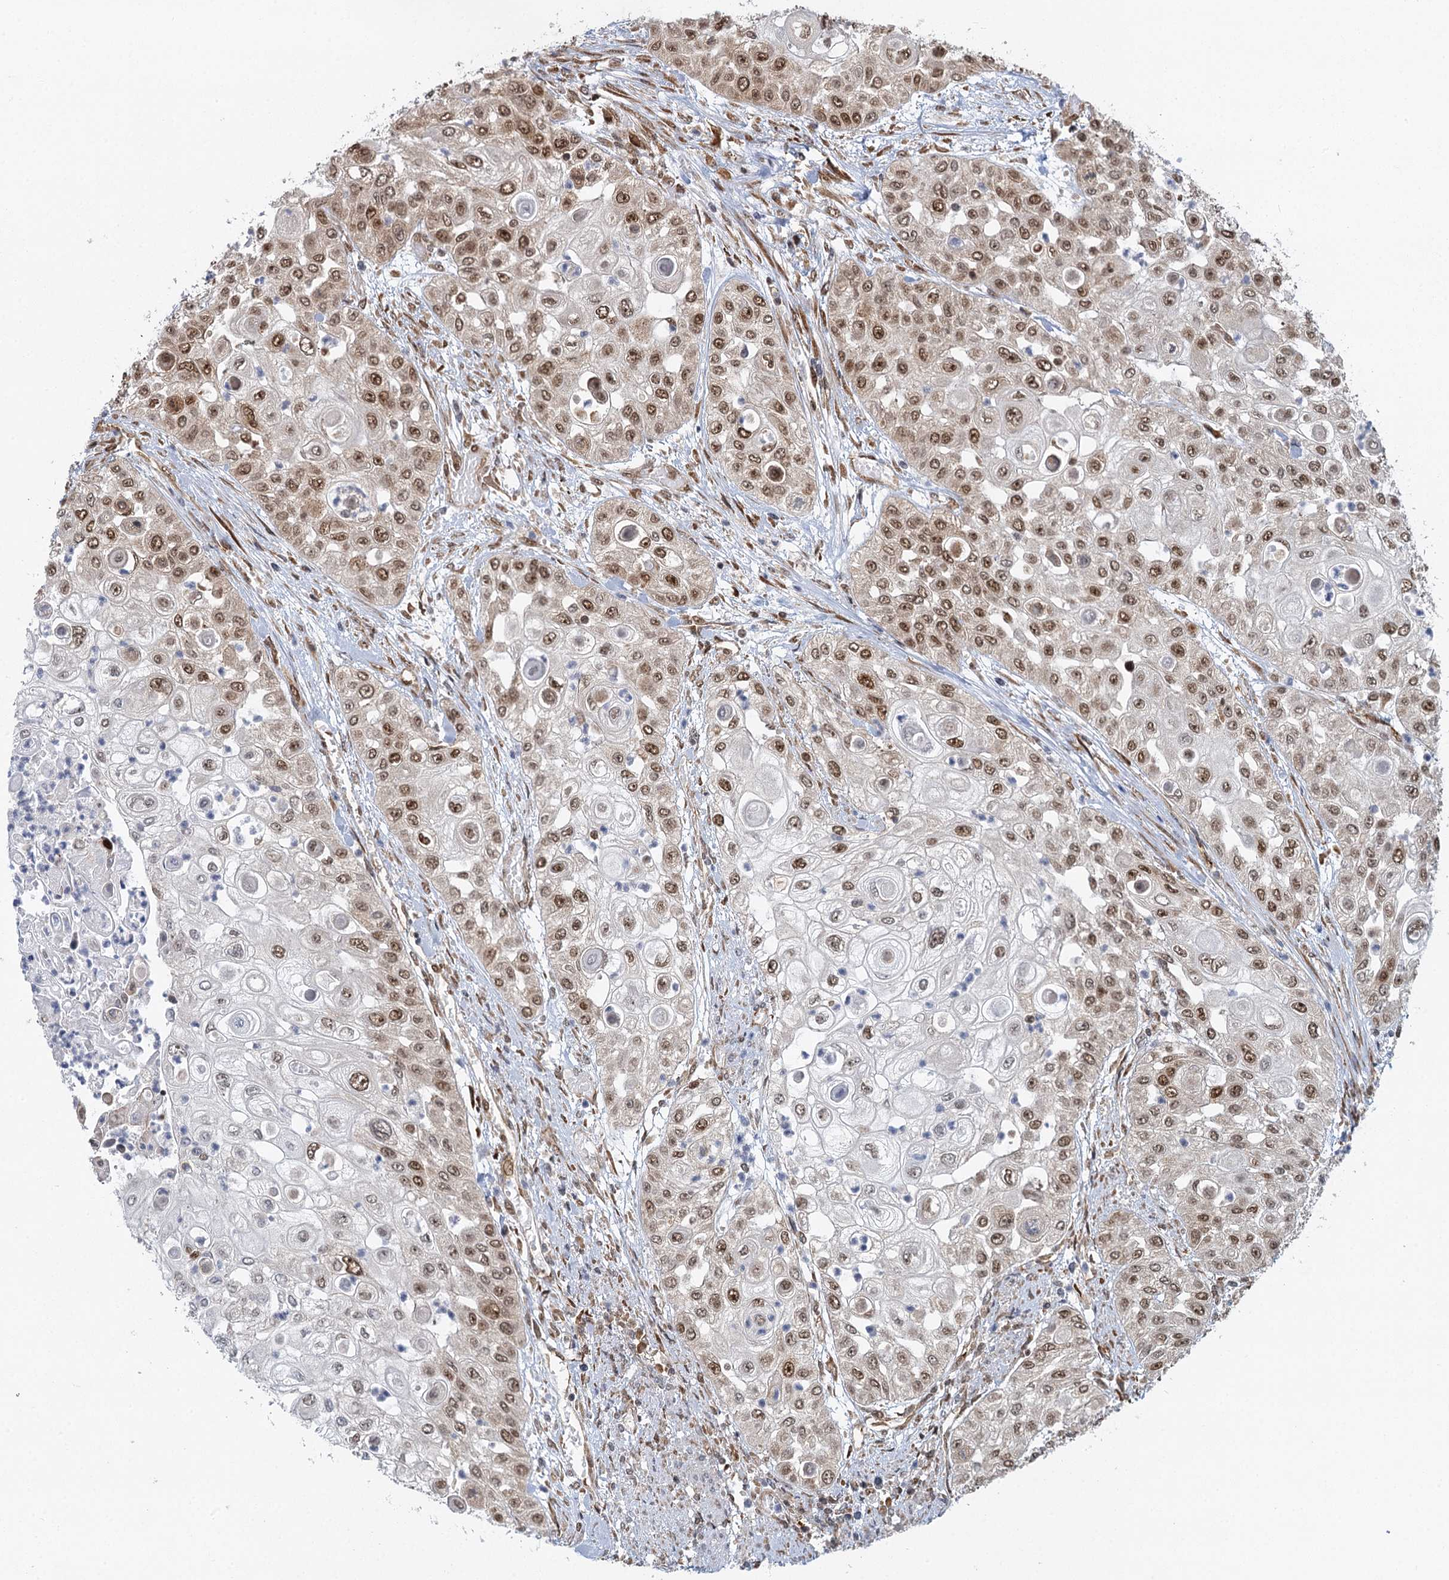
{"staining": {"intensity": "moderate", "quantity": ">75%", "location": "nuclear"}, "tissue": "urothelial cancer", "cell_type": "Tumor cells", "image_type": "cancer", "snomed": [{"axis": "morphology", "description": "Urothelial carcinoma, High grade"}, {"axis": "topography", "description": "Urinary bladder"}], "caption": "Moderate nuclear staining for a protein is appreciated in about >75% of tumor cells of urothelial cancer using IHC.", "gene": "GPATCH11", "patient": {"sex": "female", "age": 79}}